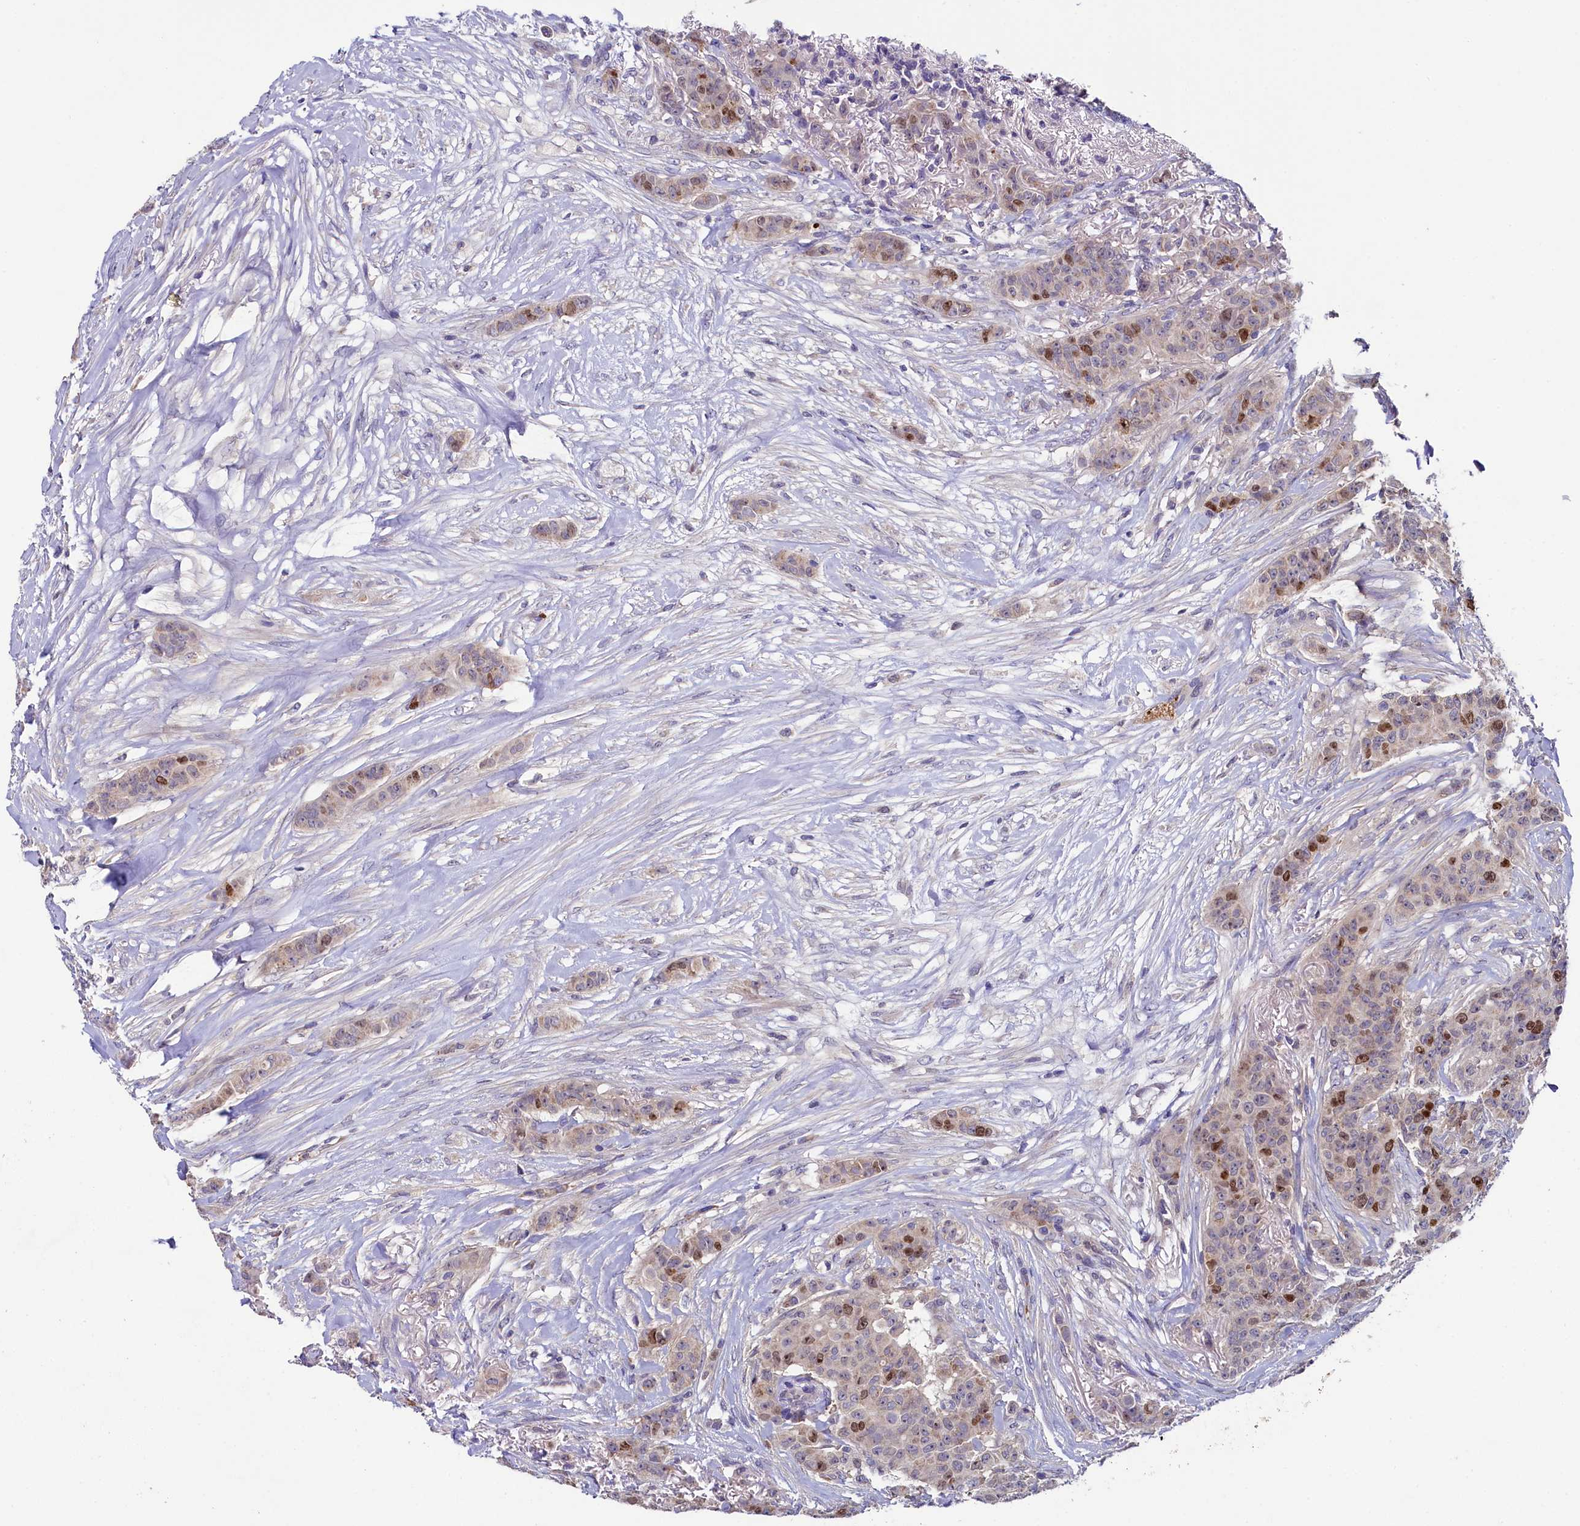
{"staining": {"intensity": "moderate", "quantity": "25%-75%", "location": "nuclear"}, "tissue": "breast cancer", "cell_type": "Tumor cells", "image_type": "cancer", "snomed": [{"axis": "morphology", "description": "Duct carcinoma"}, {"axis": "topography", "description": "Breast"}], "caption": "Immunohistochemical staining of invasive ductal carcinoma (breast) exhibits moderate nuclear protein staining in about 25%-75% of tumor cells.", "gene": "SPINK9", "patient": {"sex": "female", "age": 40}}